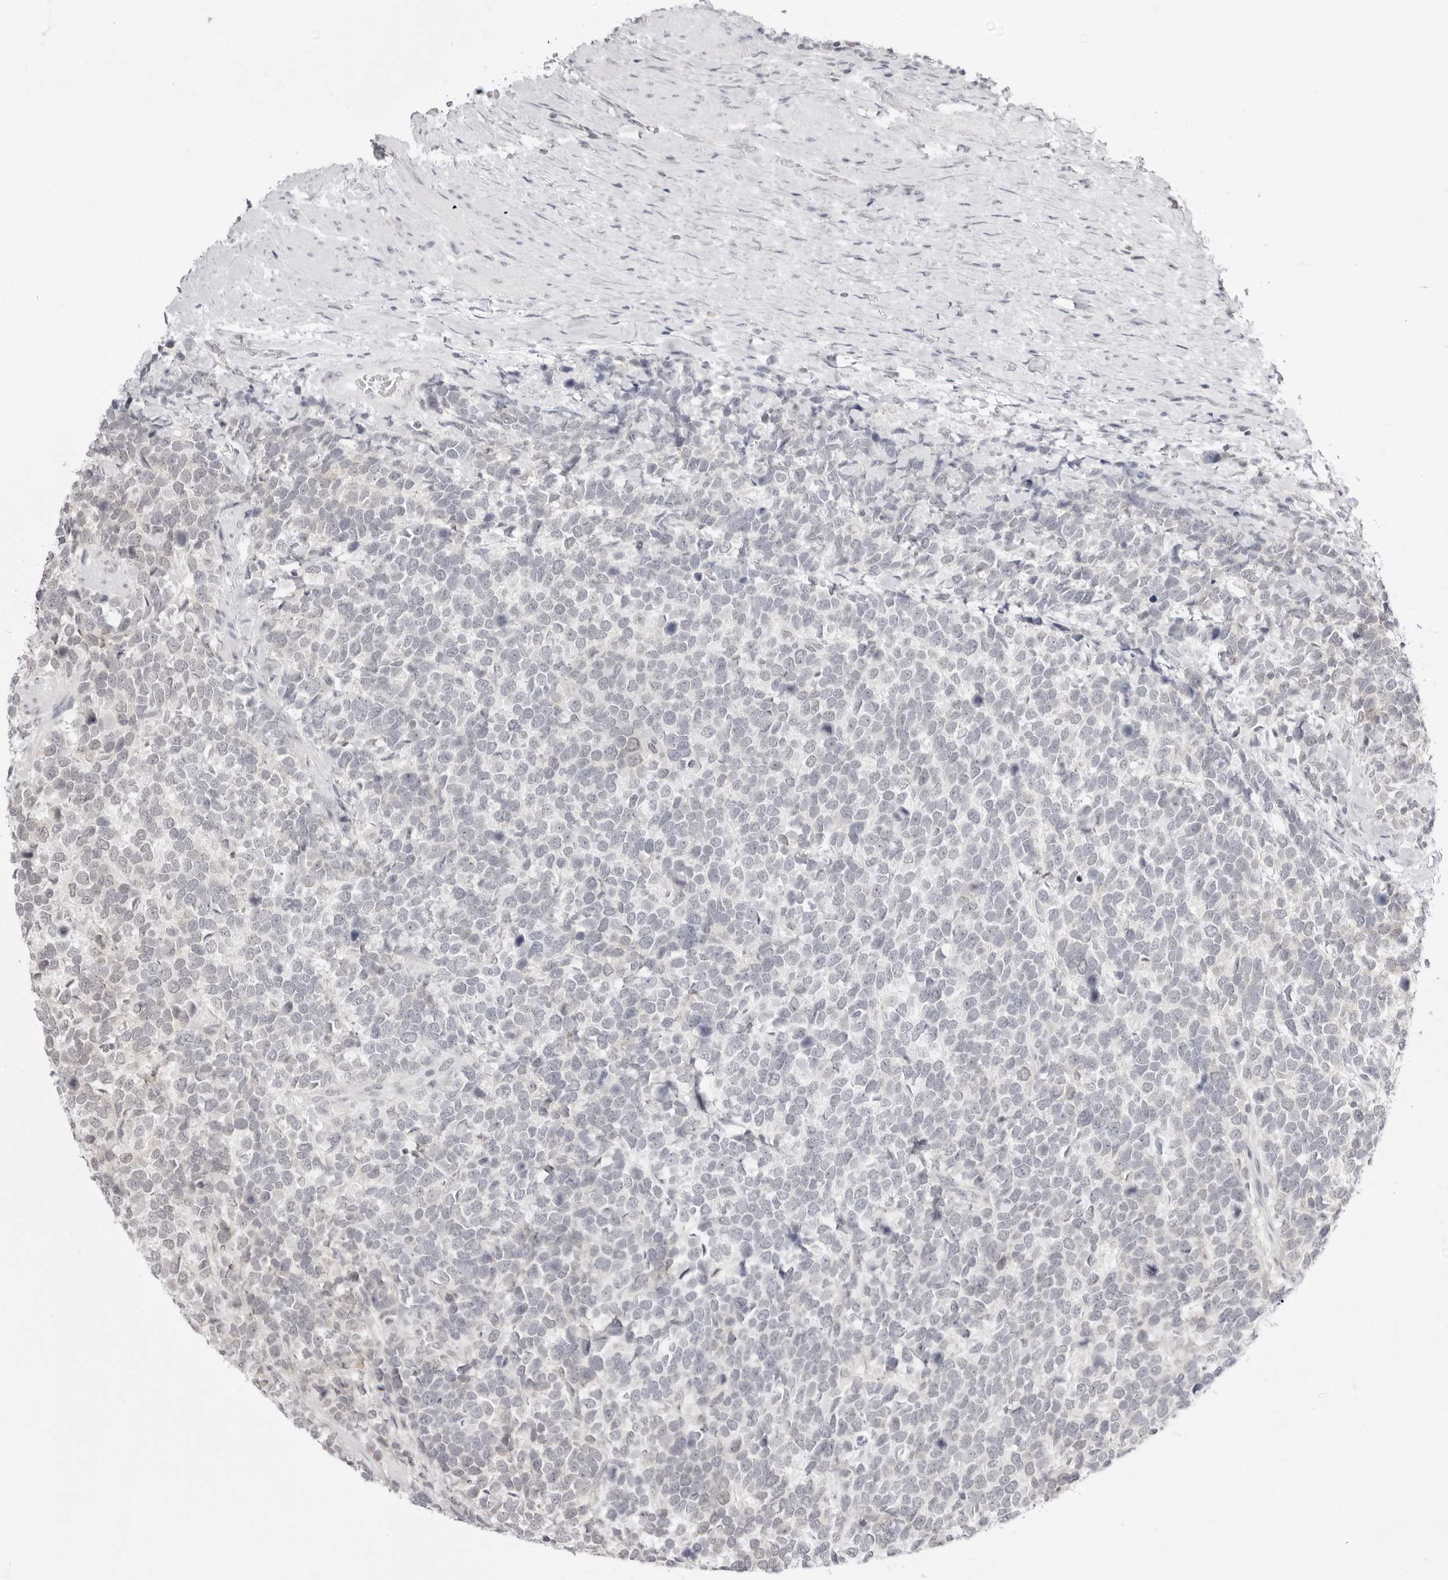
{"staining": {"intensity": "negative", "quantity": "none", "location": "none"}, "tissue": "urothelial cancer", "cell_type": "Tumor cells", "image_type": "cancer", "snomed": [{"axis": "morphology", "description": "Urothelial carcinoma, High grade"}, {"axis": "topography", "description": "Urinary bladder"}], "caption": "Tumor cells show no significant staining in urothelial cancer. (Brightfield microscopy of DAB immunohistochemistry at high magnification).", "gene": "PPP2R5C", "patient": {"sex": "female", "age": 82}}